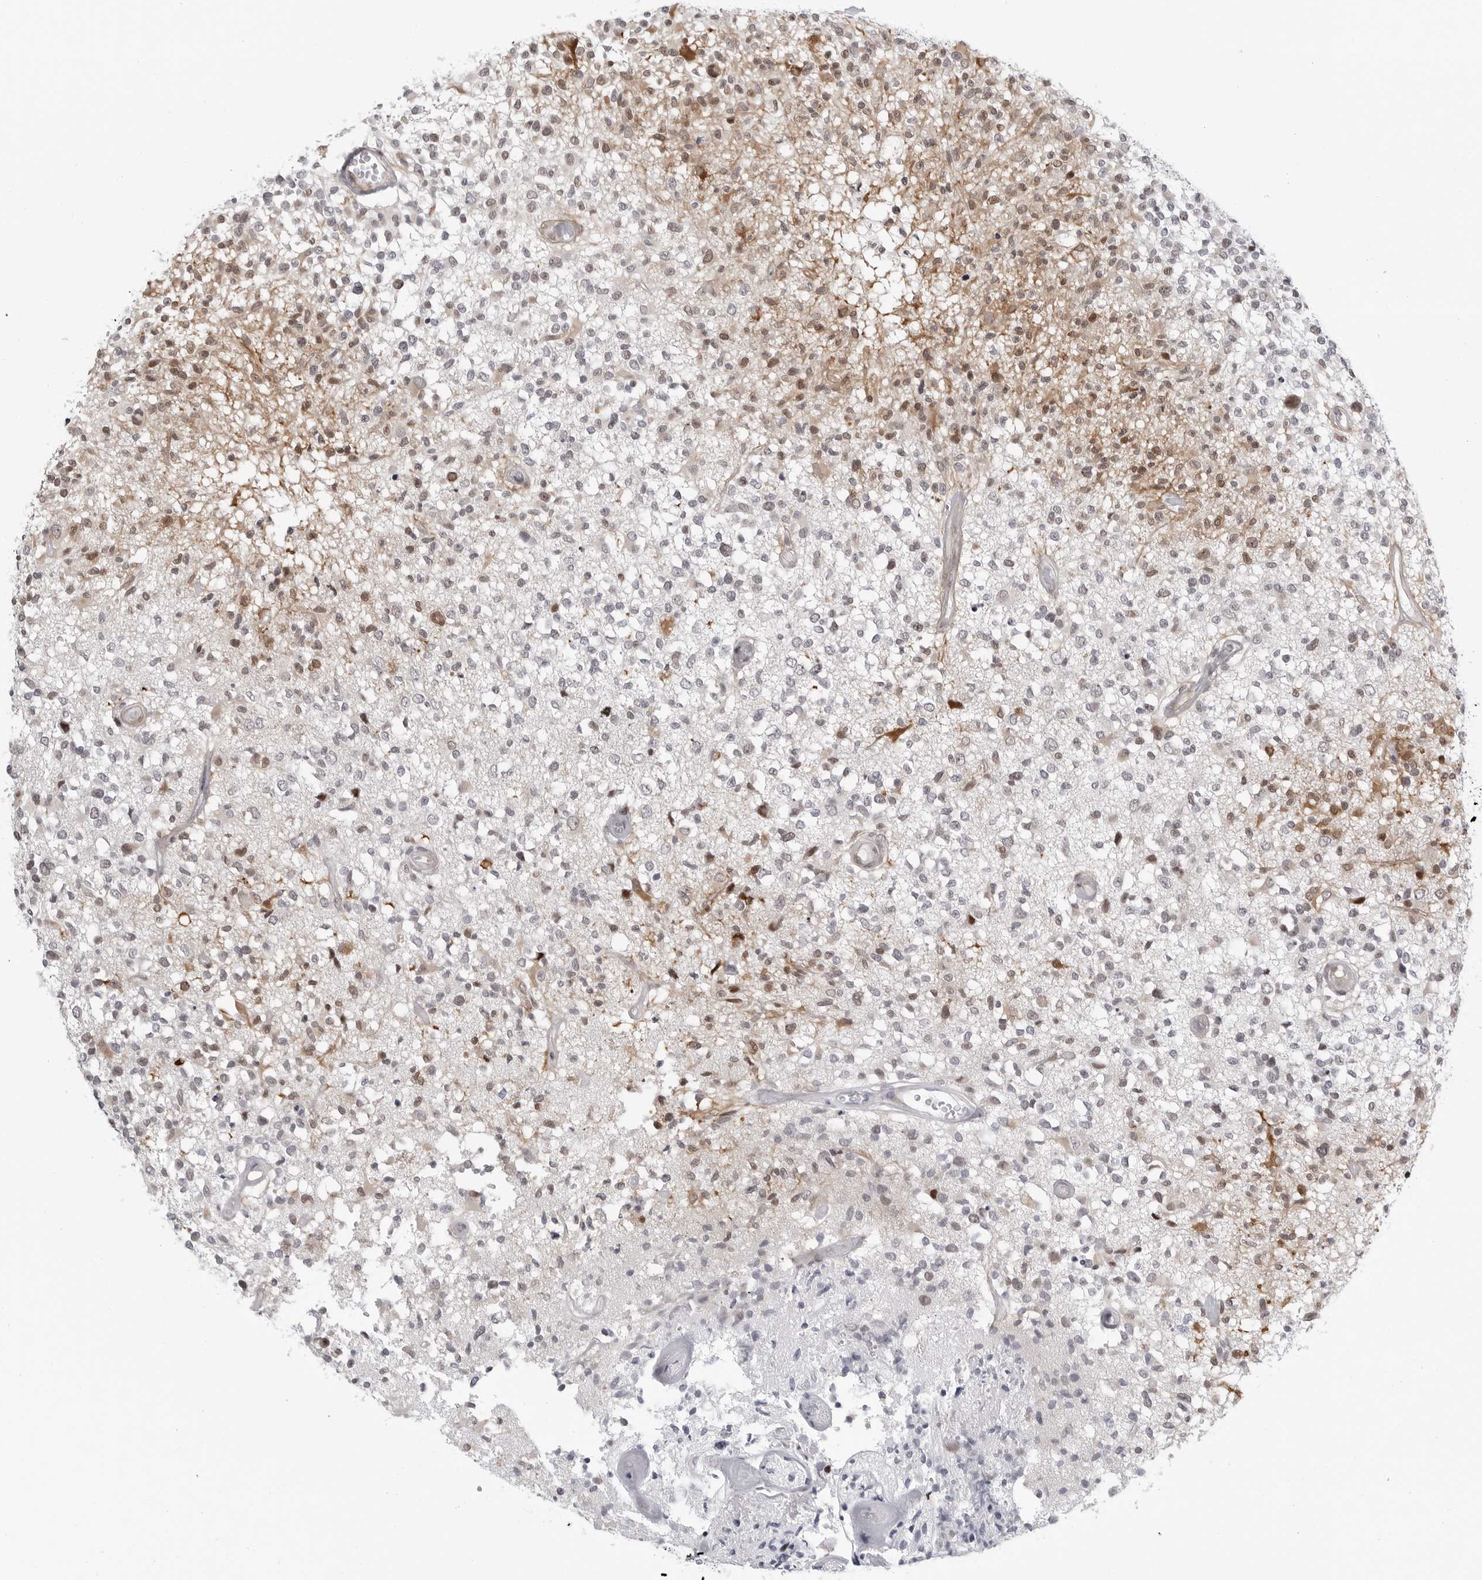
{"staining": {"intensity": "moderate", "quantity": "25%-75%", "location": "cytoplasmic/membranous,nuclear"}, "tissue": "glioma", "cell_type": "Tumor cells", "image_type": "cancer", "snomed": [{"axis": "morphology", "description": "Glioma, malignant, High grade"}, {"axis": "morphology", "description": "Glioblastoma, NOS"}, {"axis": "topography", "description": "Brain"}], "caption": "A high-resolution micrograph shows IHC staining of glioma, which shows moderate cytoplasmic/membranous and nuclear positivity in about 25%-75% of tumor cells.", "gene": "FAM135B", "patient": {"sex": "male", "age": 60}}